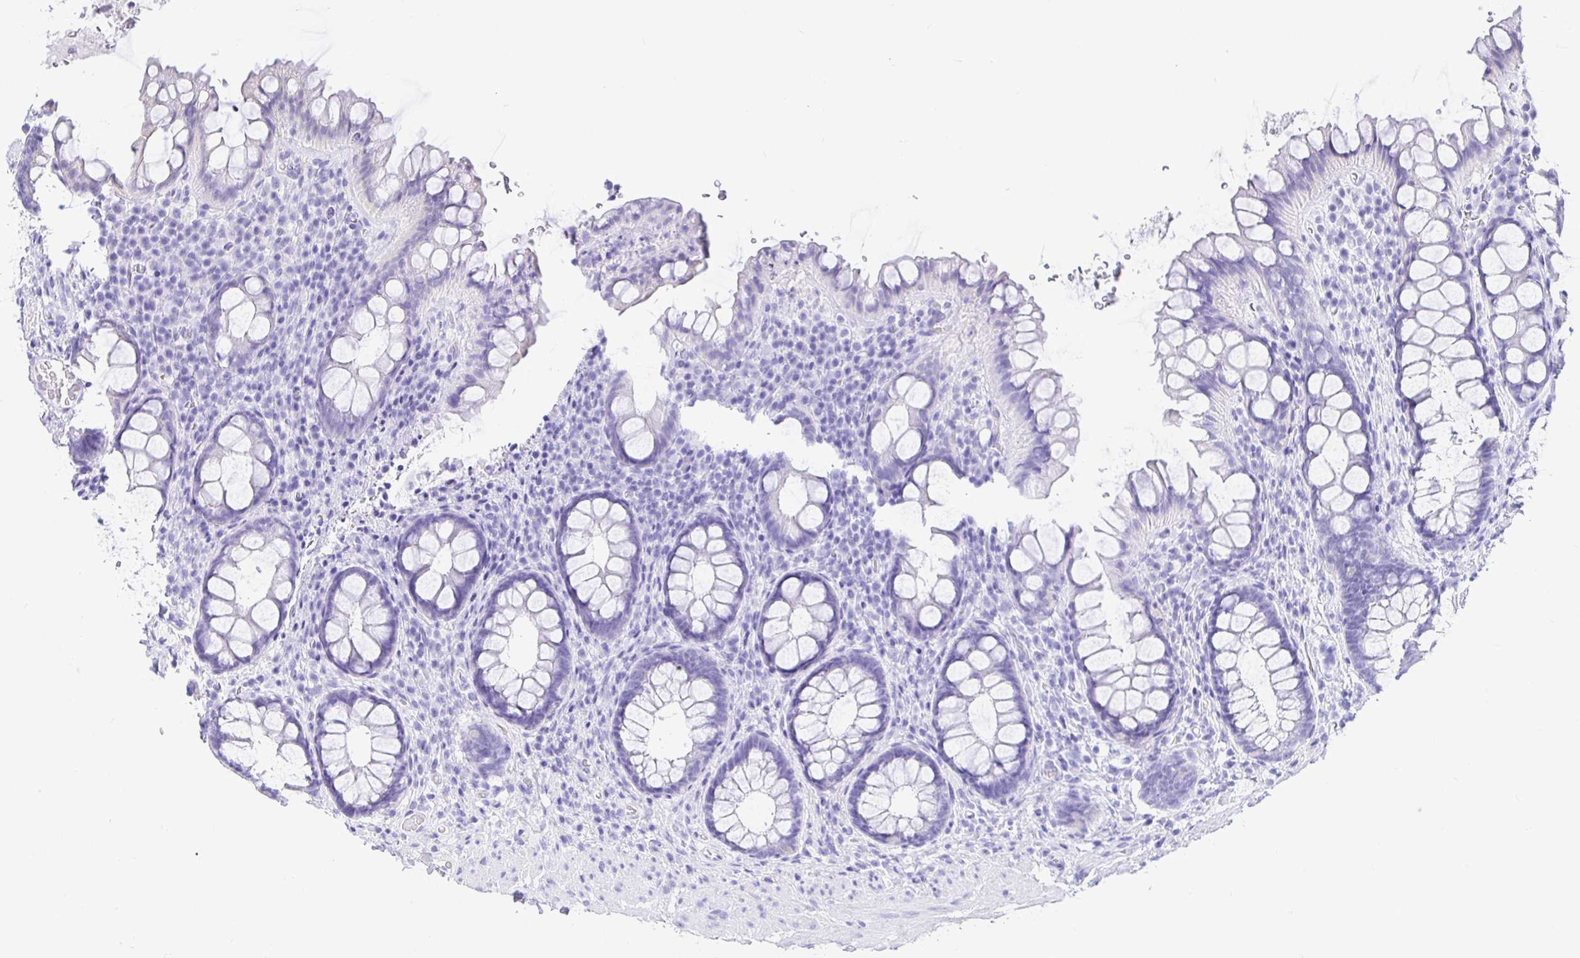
{"staining": {"intensity": "negative", "quantity": "none", "location": "none"}, "tissue": "rectum", "cell_type": "Glandular cells", "image_type": "normal", "snomed": [{"axis": "morphology", "description": "Normal tissue, NOS"}, {"axis": "topography", "description": "Rectum"}, {"axis": "topography", "description": "Peripheral nerve tissue"}], "caption": "Immunohistochemistry (IHC) of benign rectum shows no positivity in glandular cells.", "gene": "EZHIP", "patient": {"sex": "female", "age": 69}}